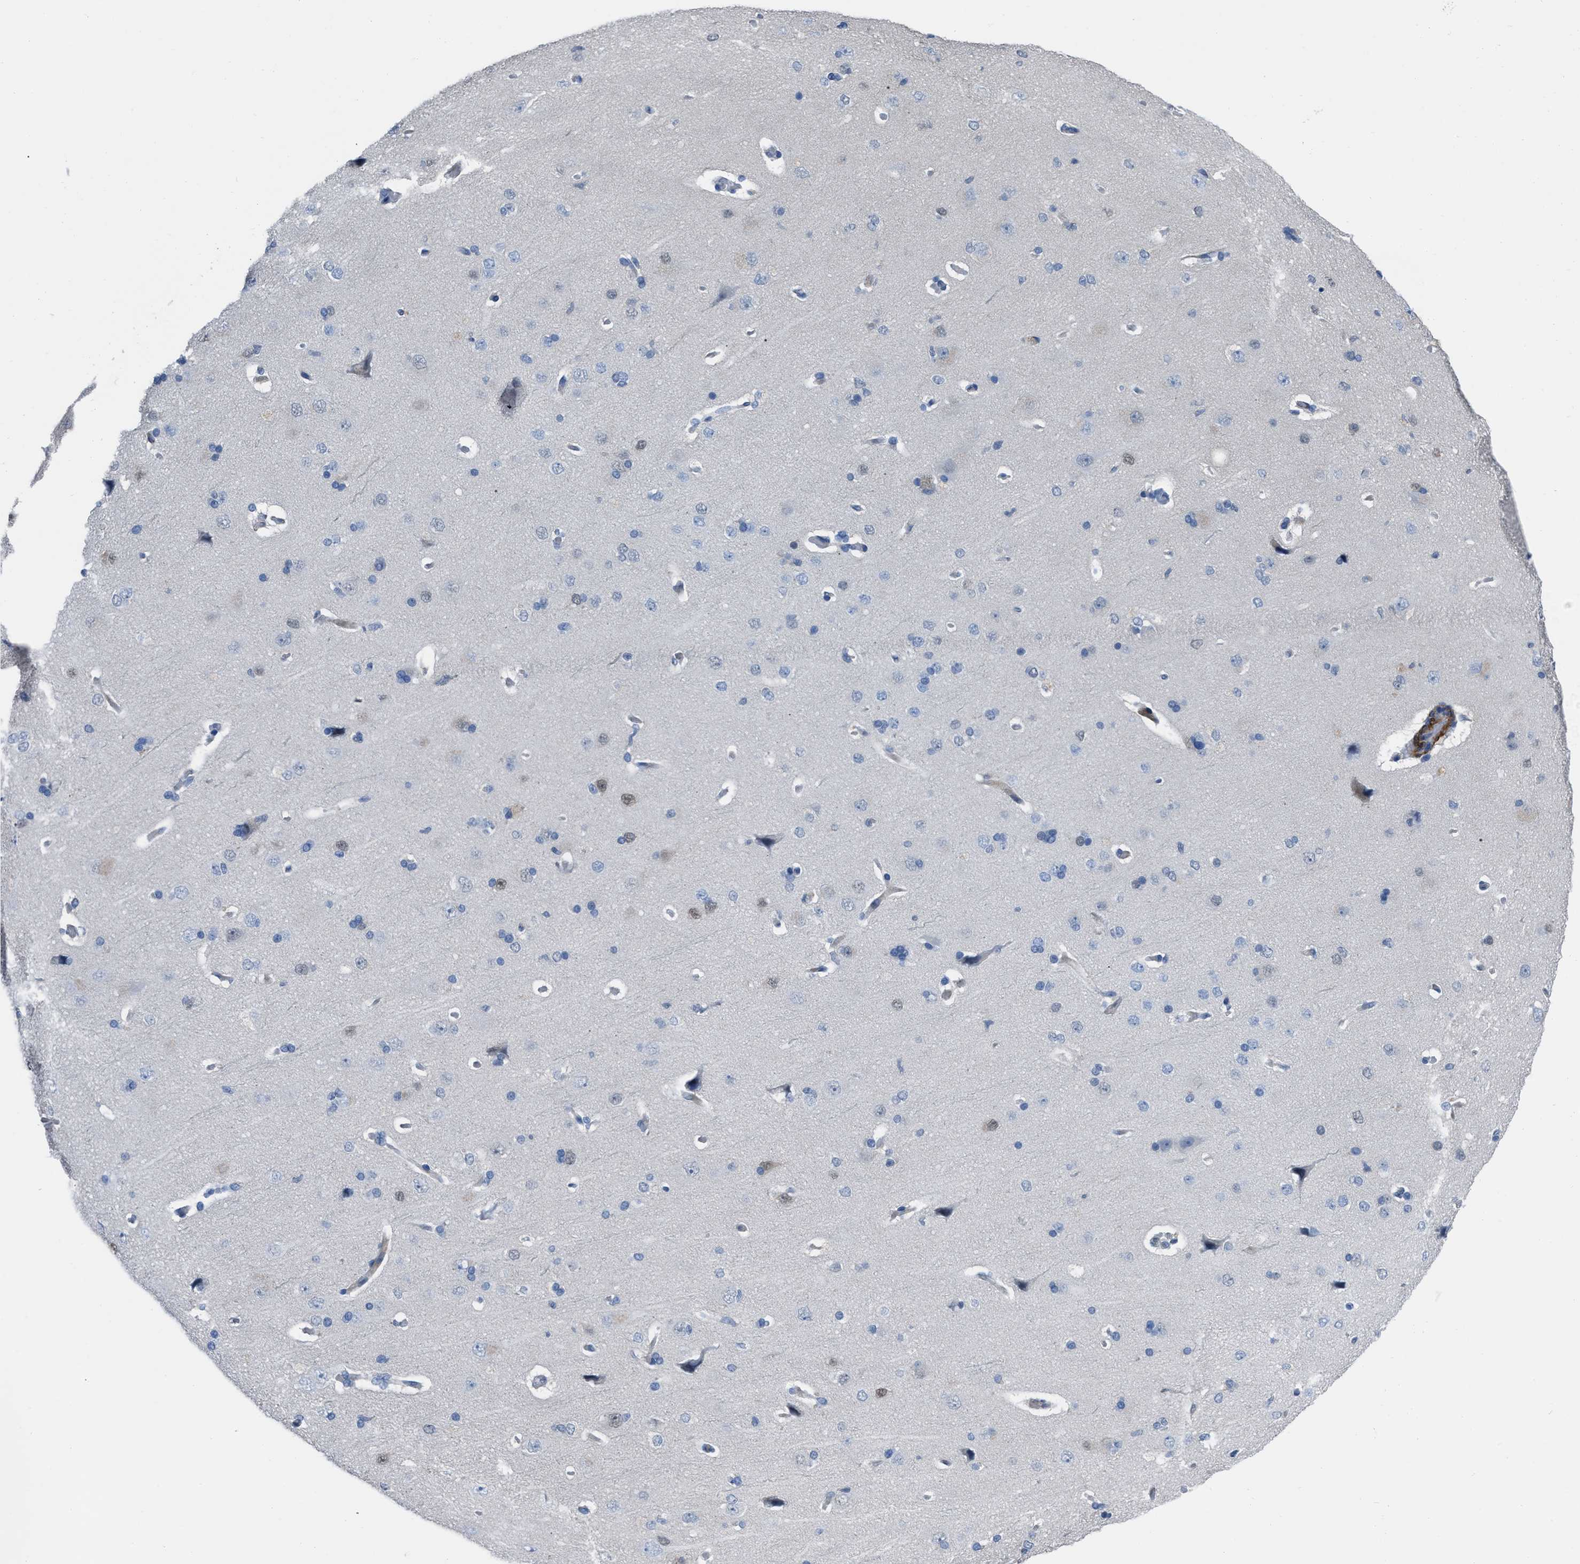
{"staining": {"intensity": "strong", "quantity": "25%-75%", "location": "cytoplasmic/membranous"}, "tissue": "cerebral cortex", "cell_type": "Endothelial cells", "image_type": "normal", "snomed": [{"axis": "morphology", "description": "Normal tissue, NOS"}, {"axis": "topography", "description": "Cerebral cortex"}], "caption": "Immunohistochemical staining of normal cerebral cortex exhibits high levels of strong cytoplasmic/membranous expression in about 25%-75% of endothelial cells. Immunohistochemistry stains the protein of interest in brown and the nuclei are stained blue.", "gene": "PRMT2", "patient": {"sex": "male", "age": 62}}